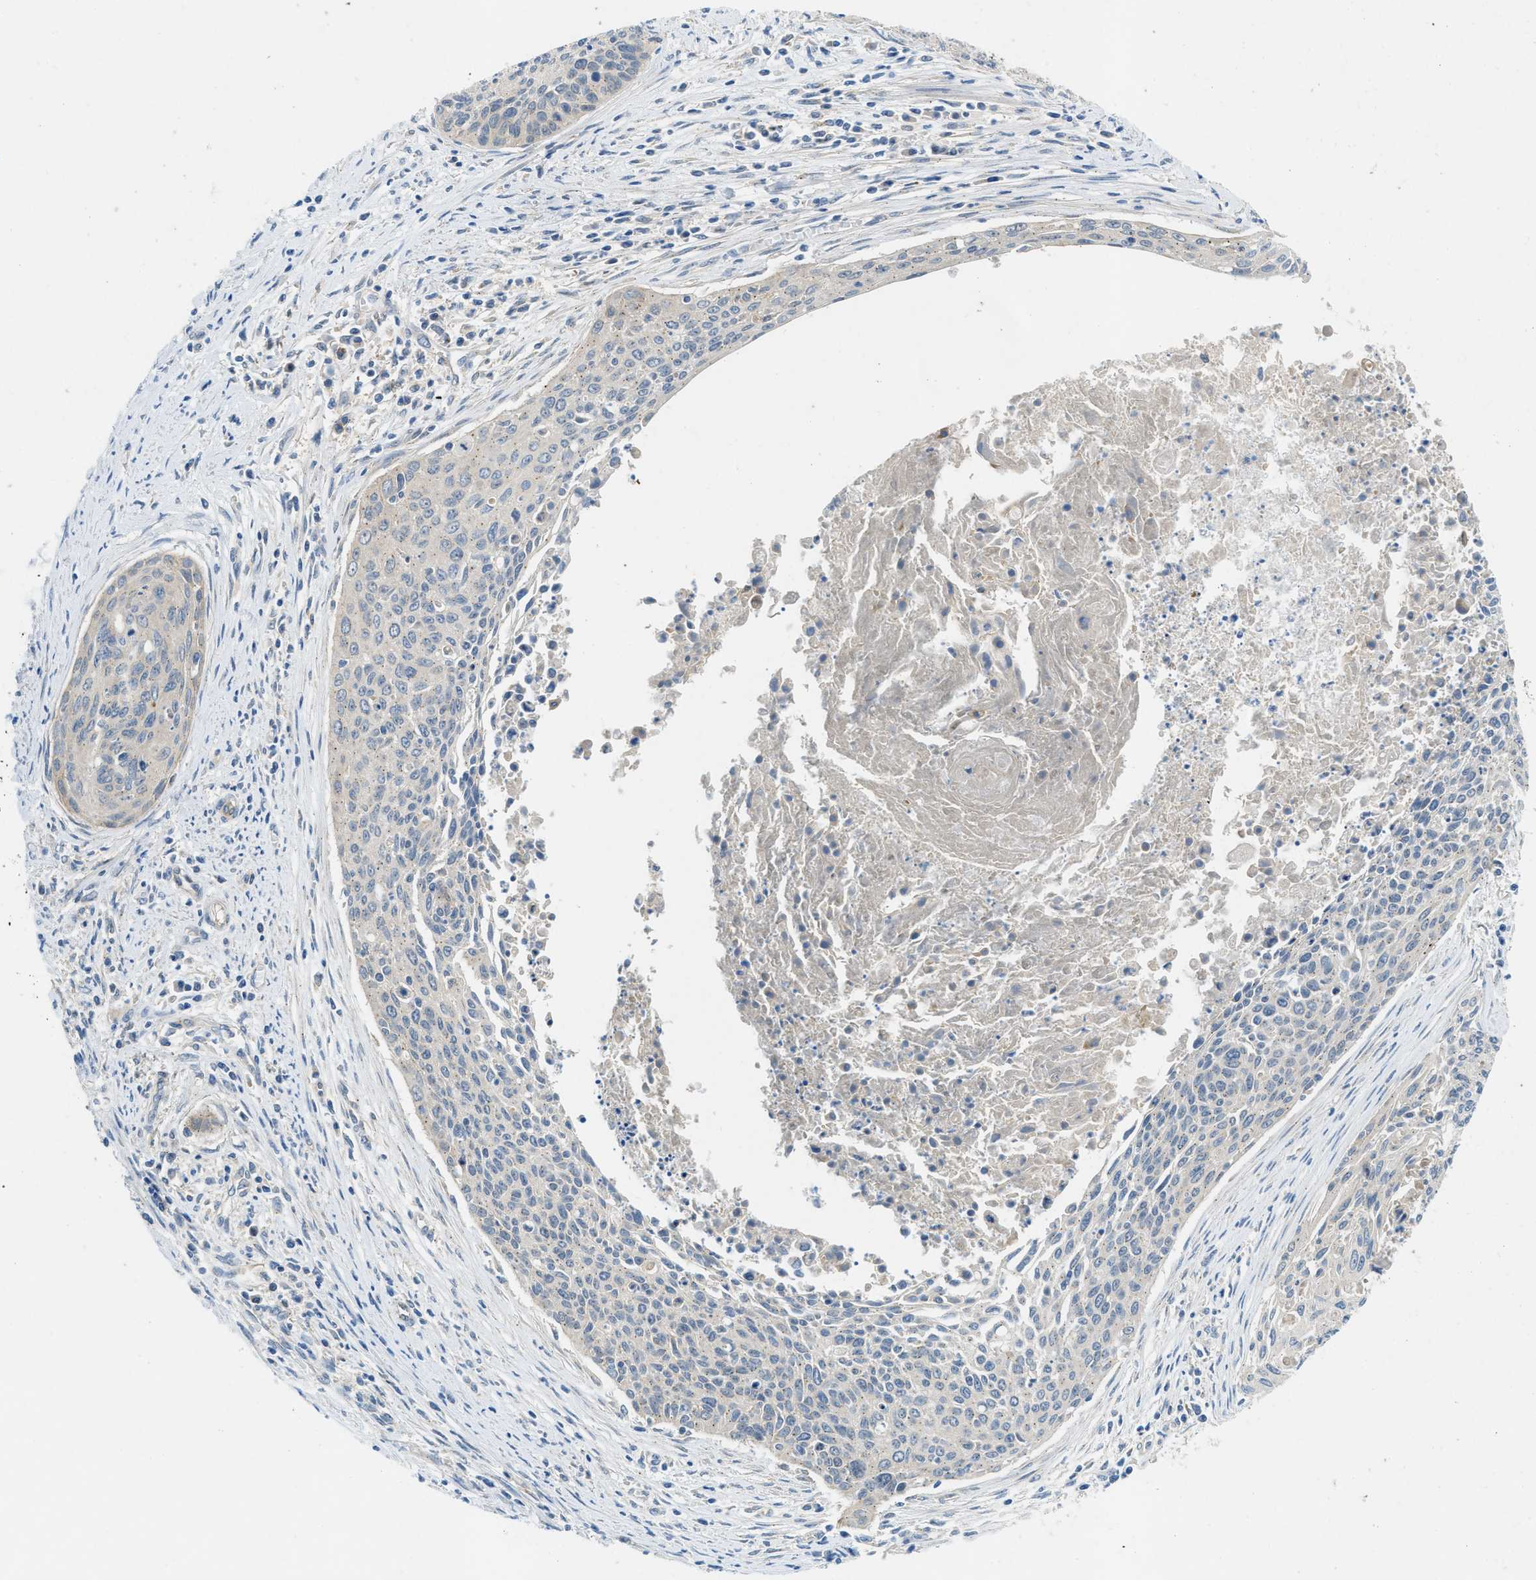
{"staining": {"intensity": "negative", "quantity": "none", "location": "none"}, "tissue": "cervical cancer", "cell_type": "Tumor cells", "image_type": "cancer", "snomed": [{"axis": "morphology", "description": "Squamous cell carcinoma, NOS"}, {"axis": "topography", "description": "Cervix"}], "caption": "Protein analysis of cervical squamous cell carcinoma shows no significant expression in tumor cells.", "gene": "RIPK2", "patient": {"sex": "female", "age": 55}}